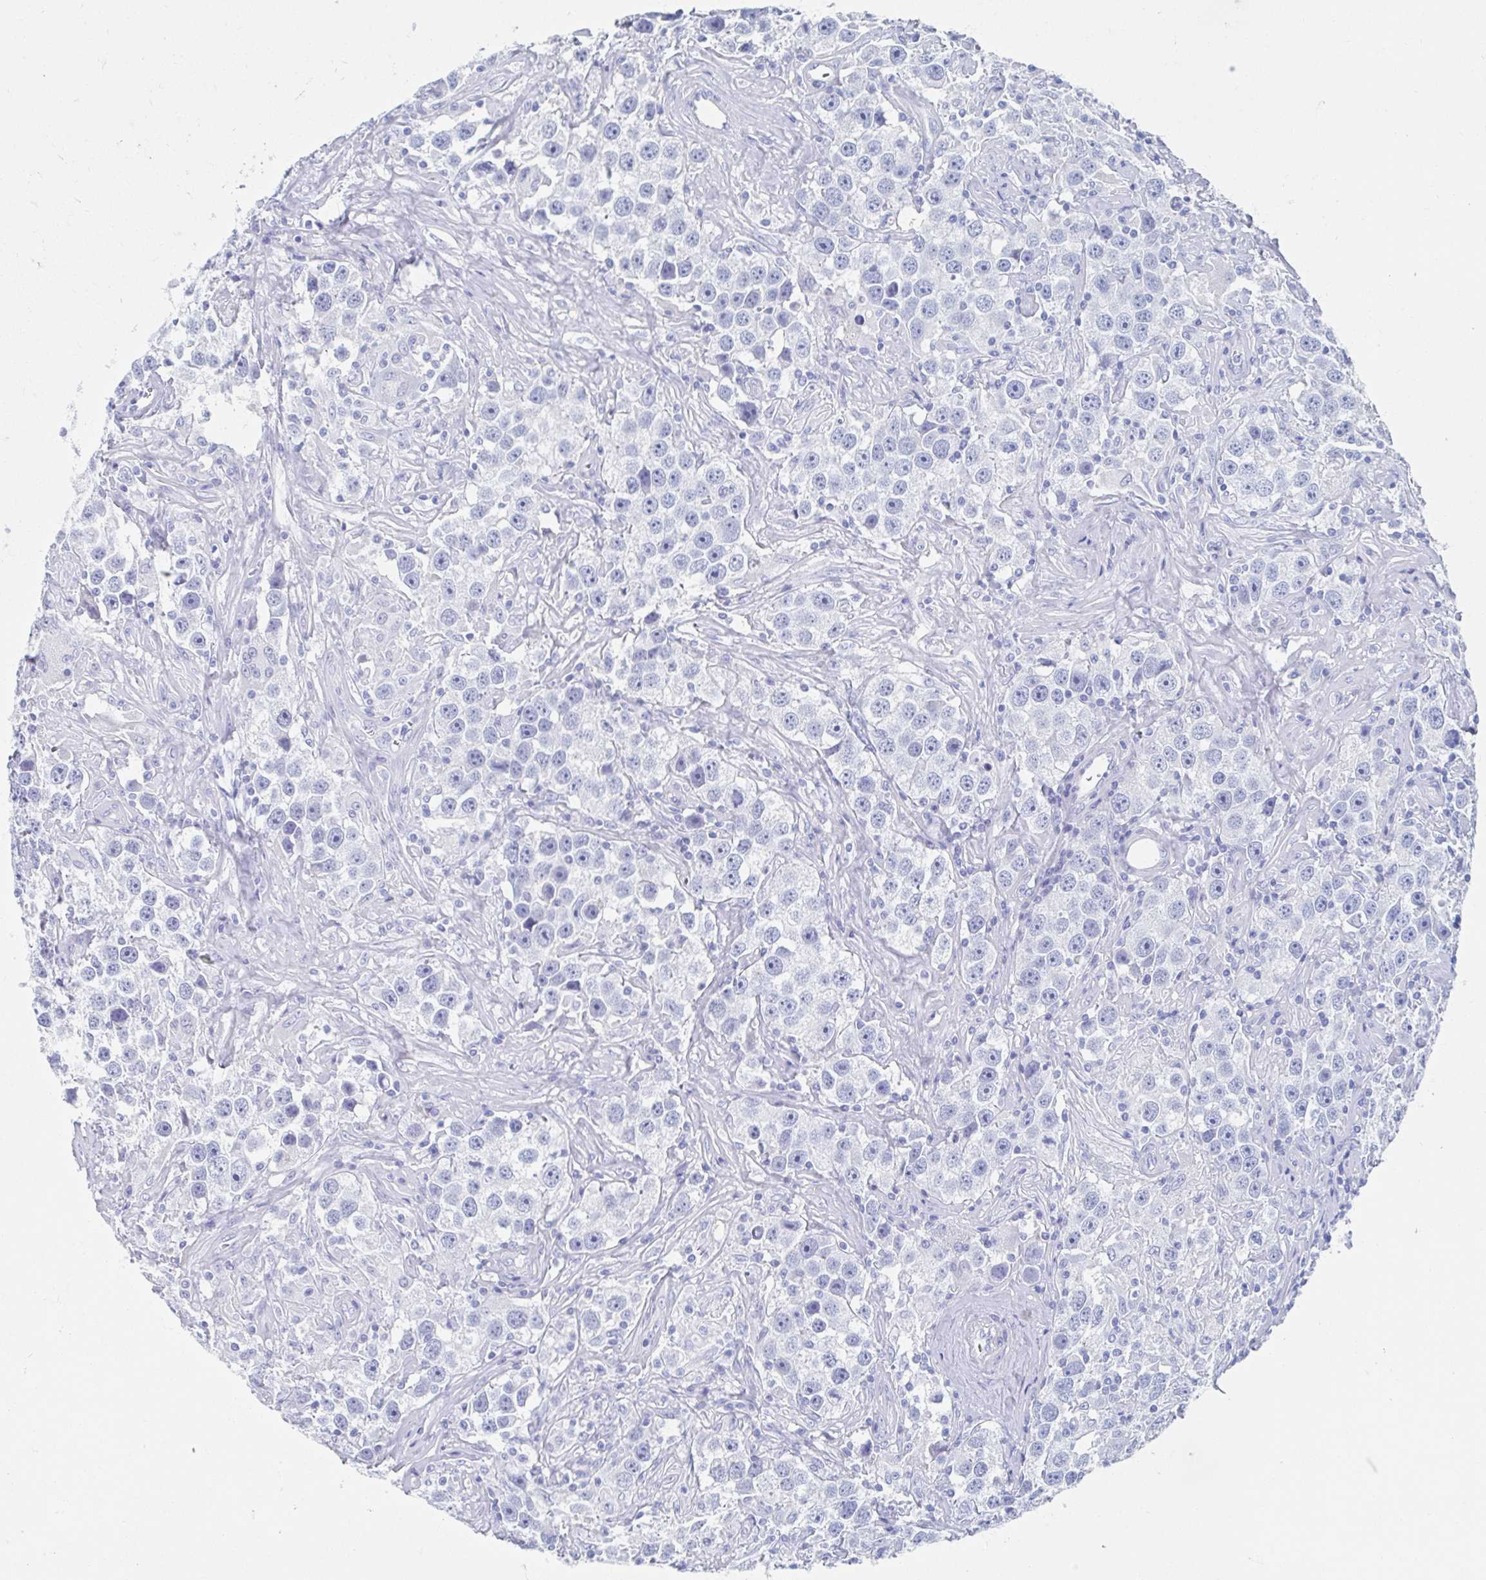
{"staining": {"intensity": "negative", "quantity": "none", "location": "none"}, "tissue": "testis cancer", "cell_type": "Tumor cells", "image_type": "cancer", "snomed": [{"axis": "morphology", "description": "Seminoma, NOS"}, {"axis": "topography", "description": "Testis"}], "caption": "A high-resolution image shows immunohistochemistry (IHC) staining of testis seminoma, which exhibits no significant expression in tumor cells.", "gene": "SHCBP1L", "patient": {"sex": "male", "age": 49}}